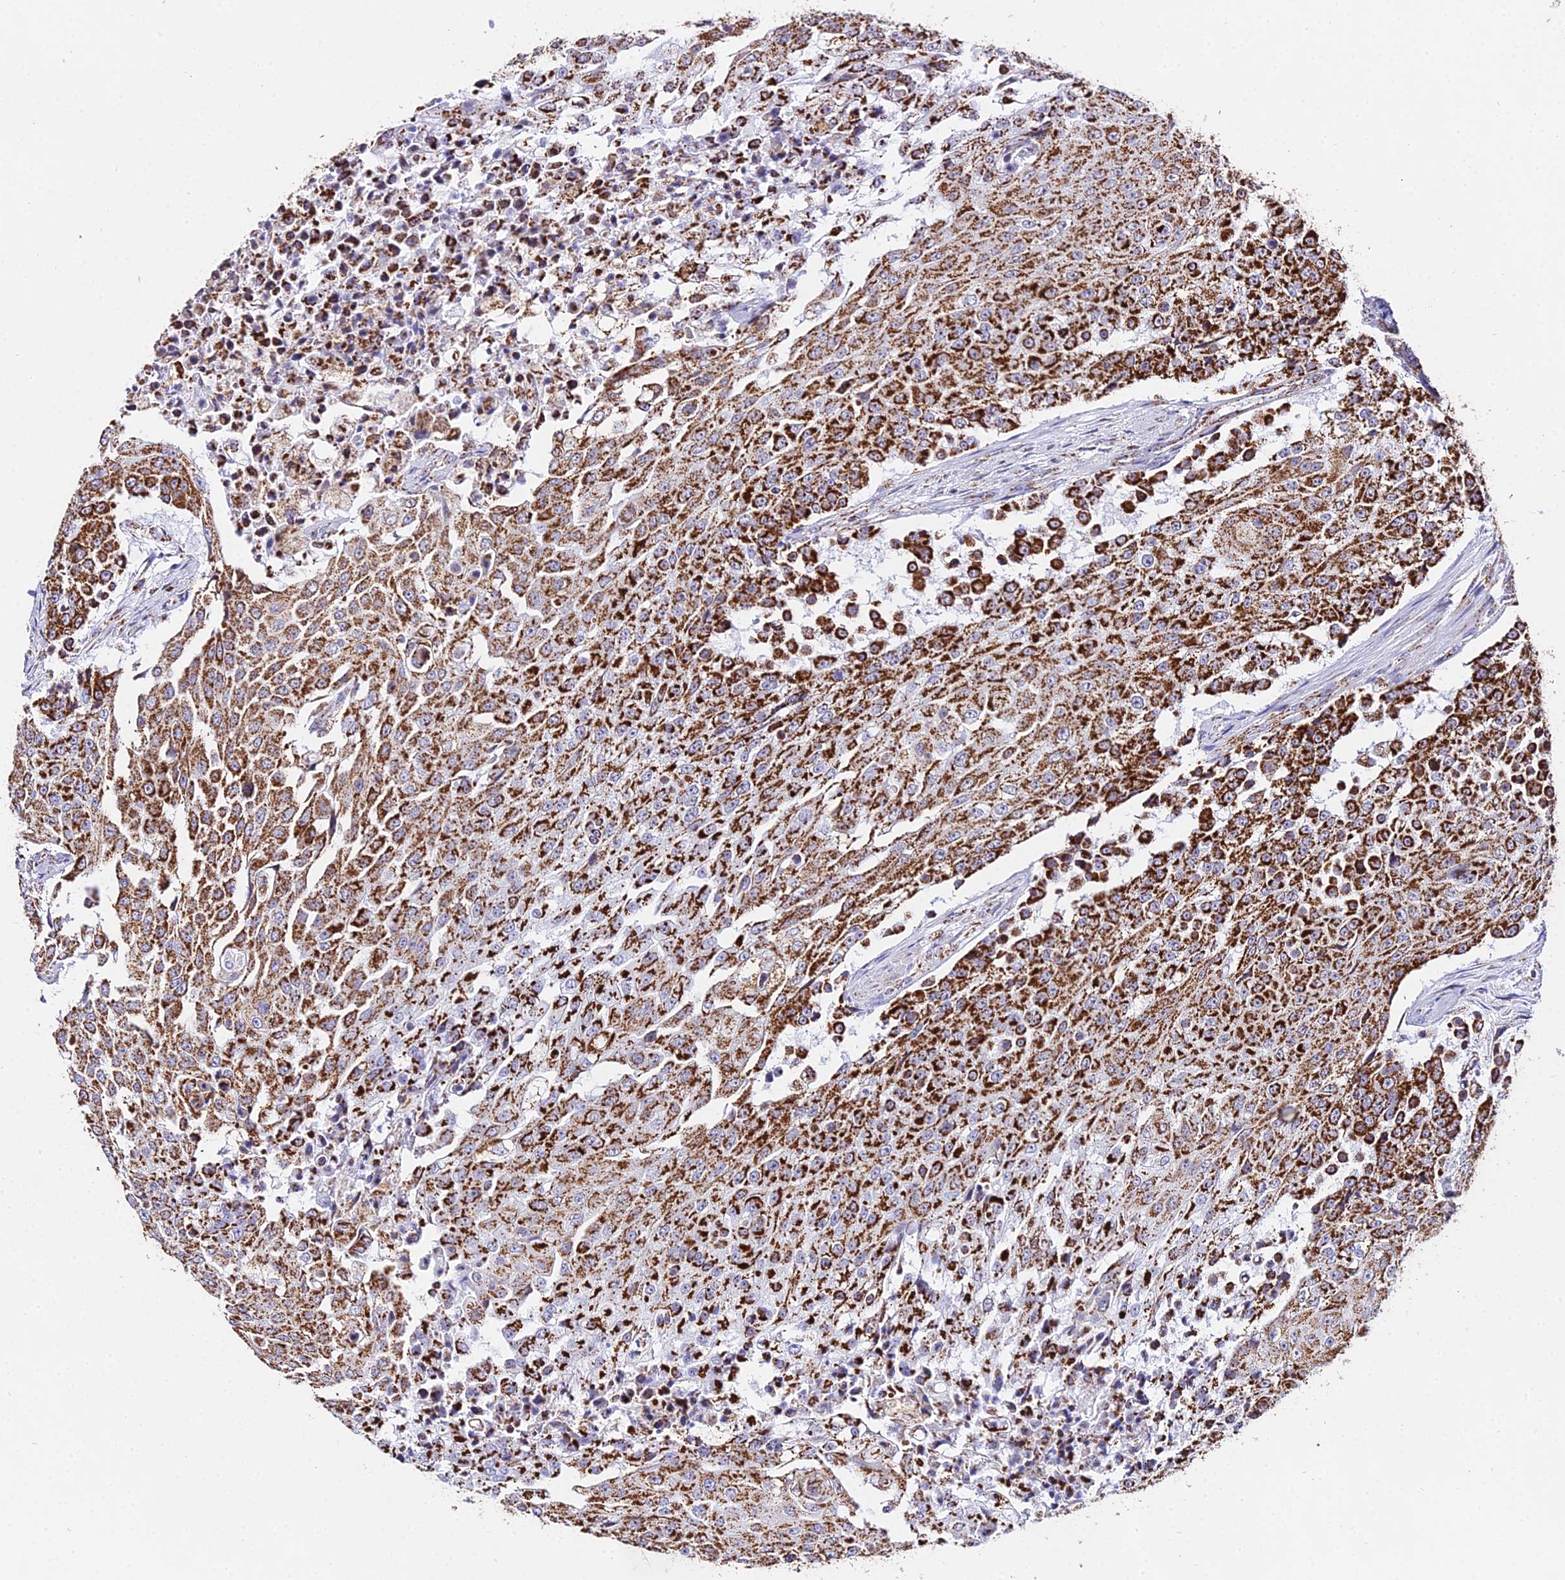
{"staining": {"intensity": "strong", "quantity": ">75%", "location": "cytoplasmic/membranous"}, "tissue": "urothelial cancer", "cell_type": "Tumor cells", "image_type": "cancer", "snomed": [{"axis": "morphology", "description": "Urothelial carcinoma, High grade"}, {"axis": "topography", "description": "Urinary bladder"}], "caption": "Protein expression by immunohistochemistry exhibits strong cytoplasmic/membranous staining in about >75% of tumor cells in urothelial cancer.", "gene": "ATP5PD", "patient": {"sex": "female", "age": 63}}